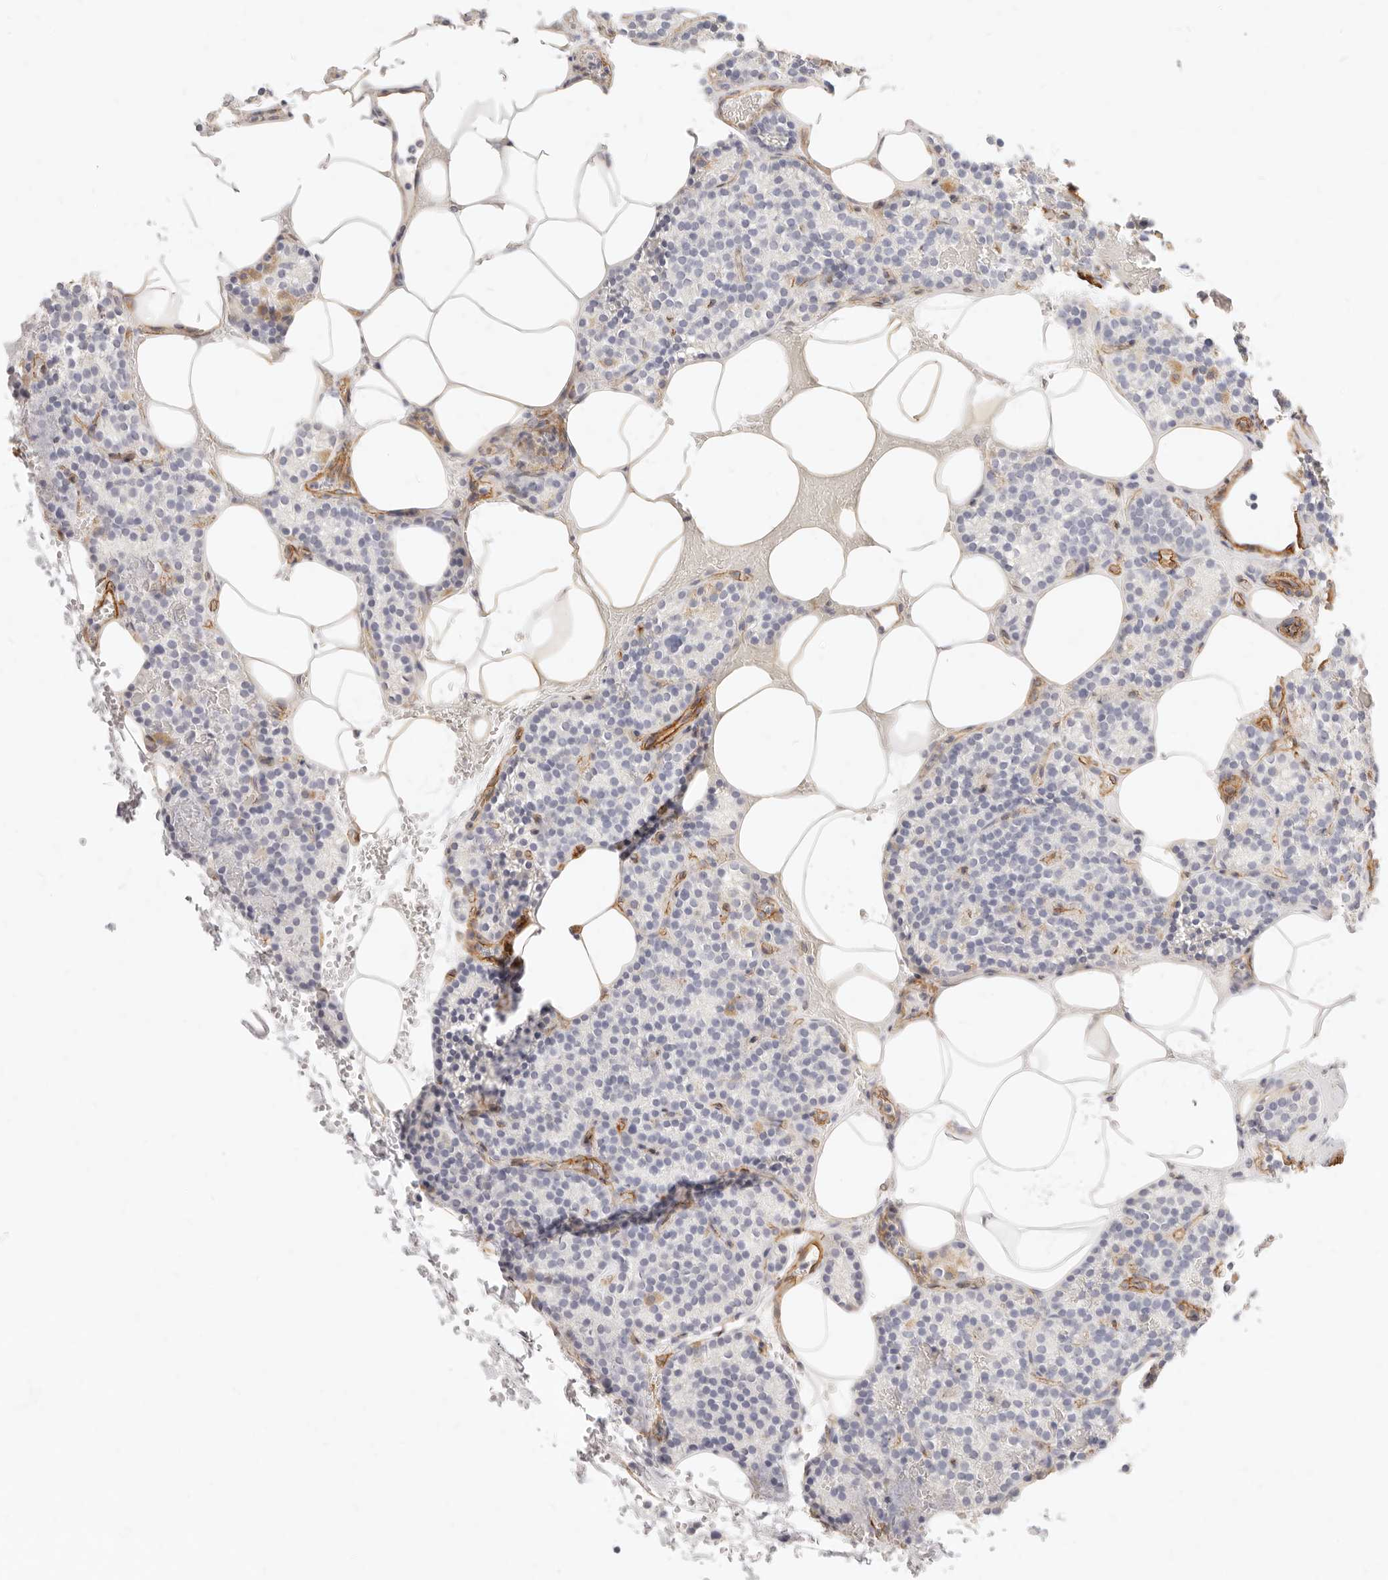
{"staining": {"intensity": "negative", "quantity": "none", "location": "none"}, "tissue": "parathyroid gland", "cell_type": "Glandular cells", "image_type": "normal", "snomed": [{"axis": "morphology", "description": "Normal tissue, NOS"}, {"axis": "topography", "description": "Parathyroid gland"}], "caption": "This is an IHC histopathology image of benign parathyroid gland. There is no staining in glandular cells.", "gene": "NUS1", "patient": {"sex": "male", "age": 58}}